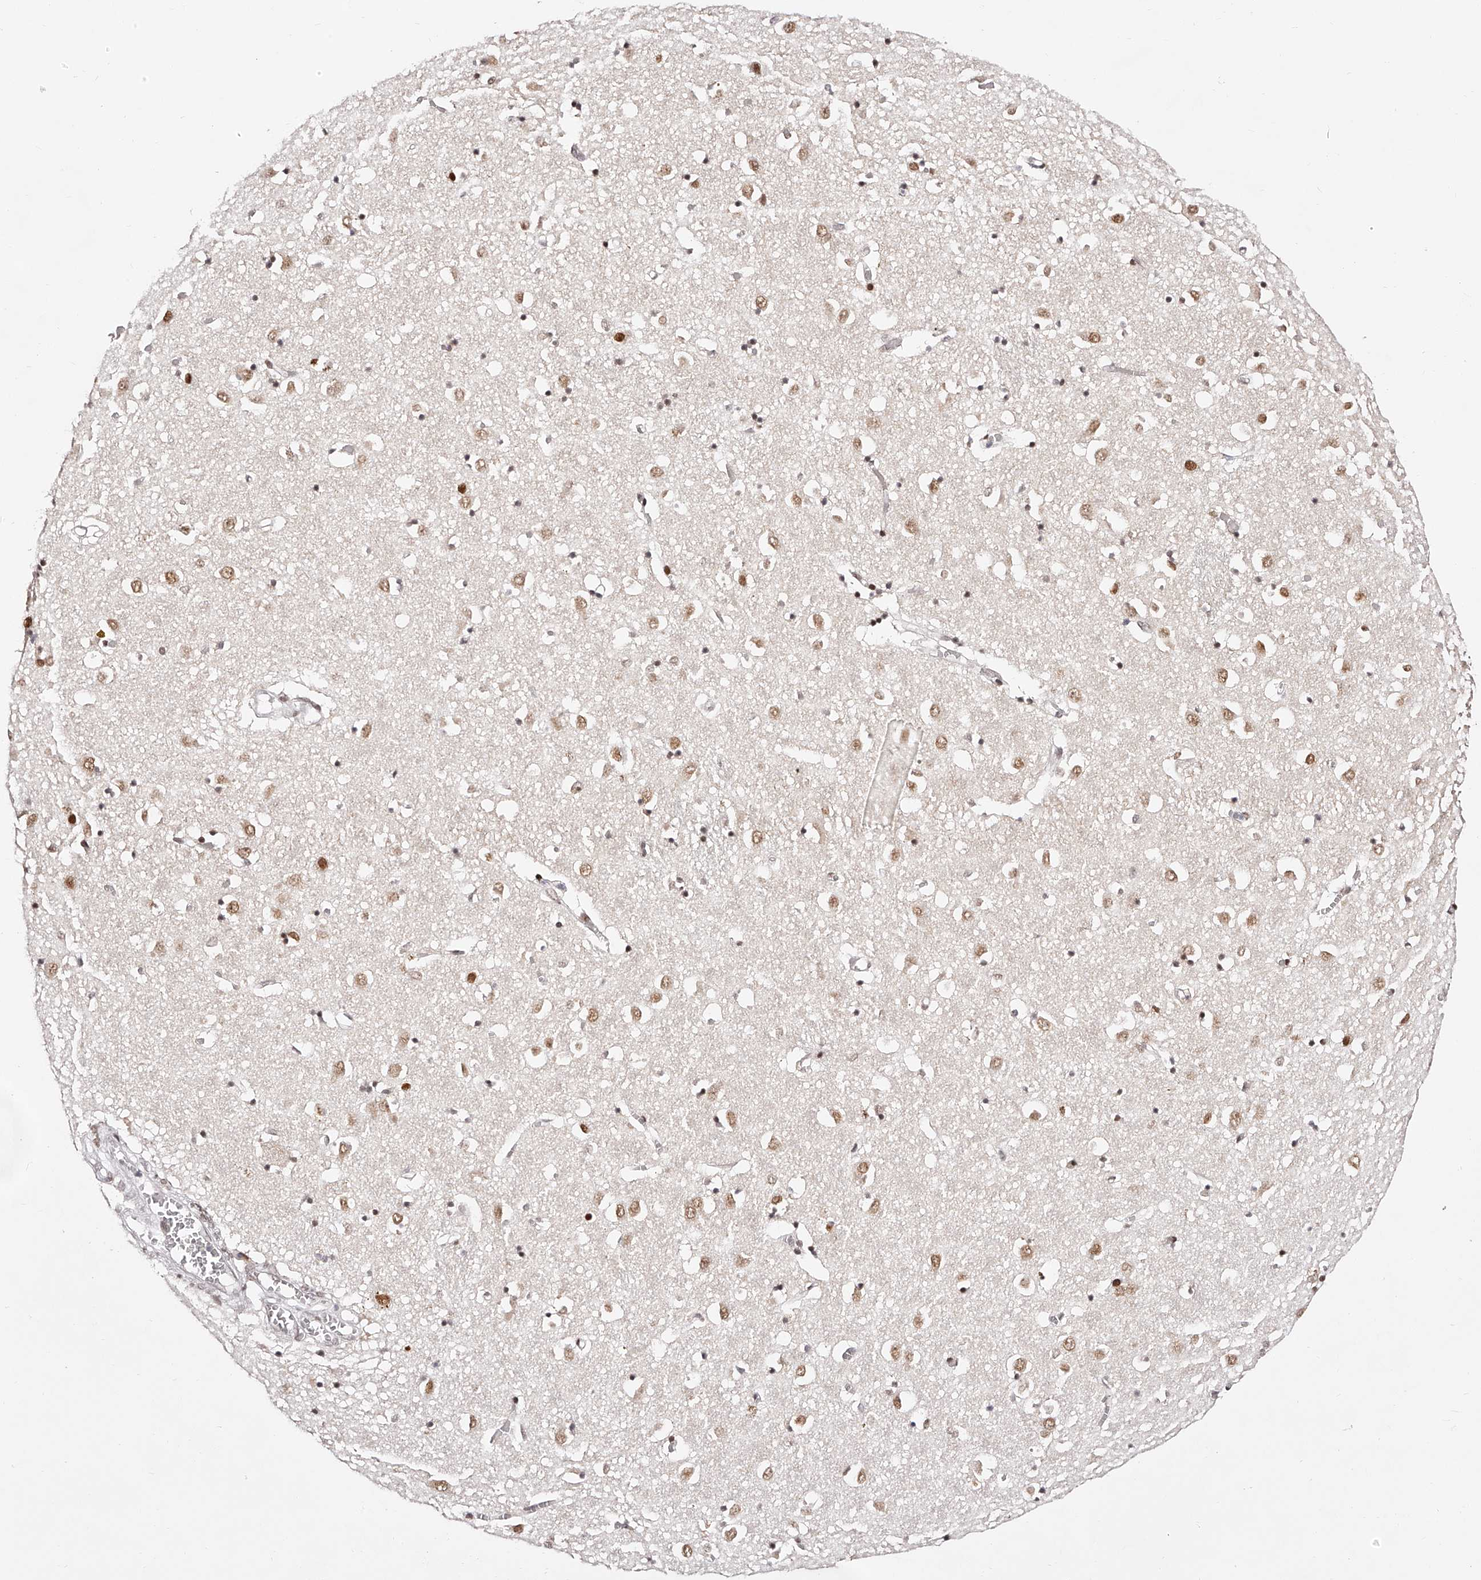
{"staining": {"intensity": "weak", "quantity": "<25%", "location": "nuclear"}, "tissue": "caudate", "cell_type": "Glial cells", "image_type": "normal", "snomed": [{"axis": "morphology", "description": "Normal tissue, NOS"}, {"axis": "topography", "description": "Lateral ventricle wall"}], "caption": "Glial cells are negative for protein expression in normal human caudate. (DAB (3,3'-diaminobenzidine) immunohistochemistry with hematoxylin counter stain).", "gene": "USF3", "patient": {"sex": "male", "age": 70}}